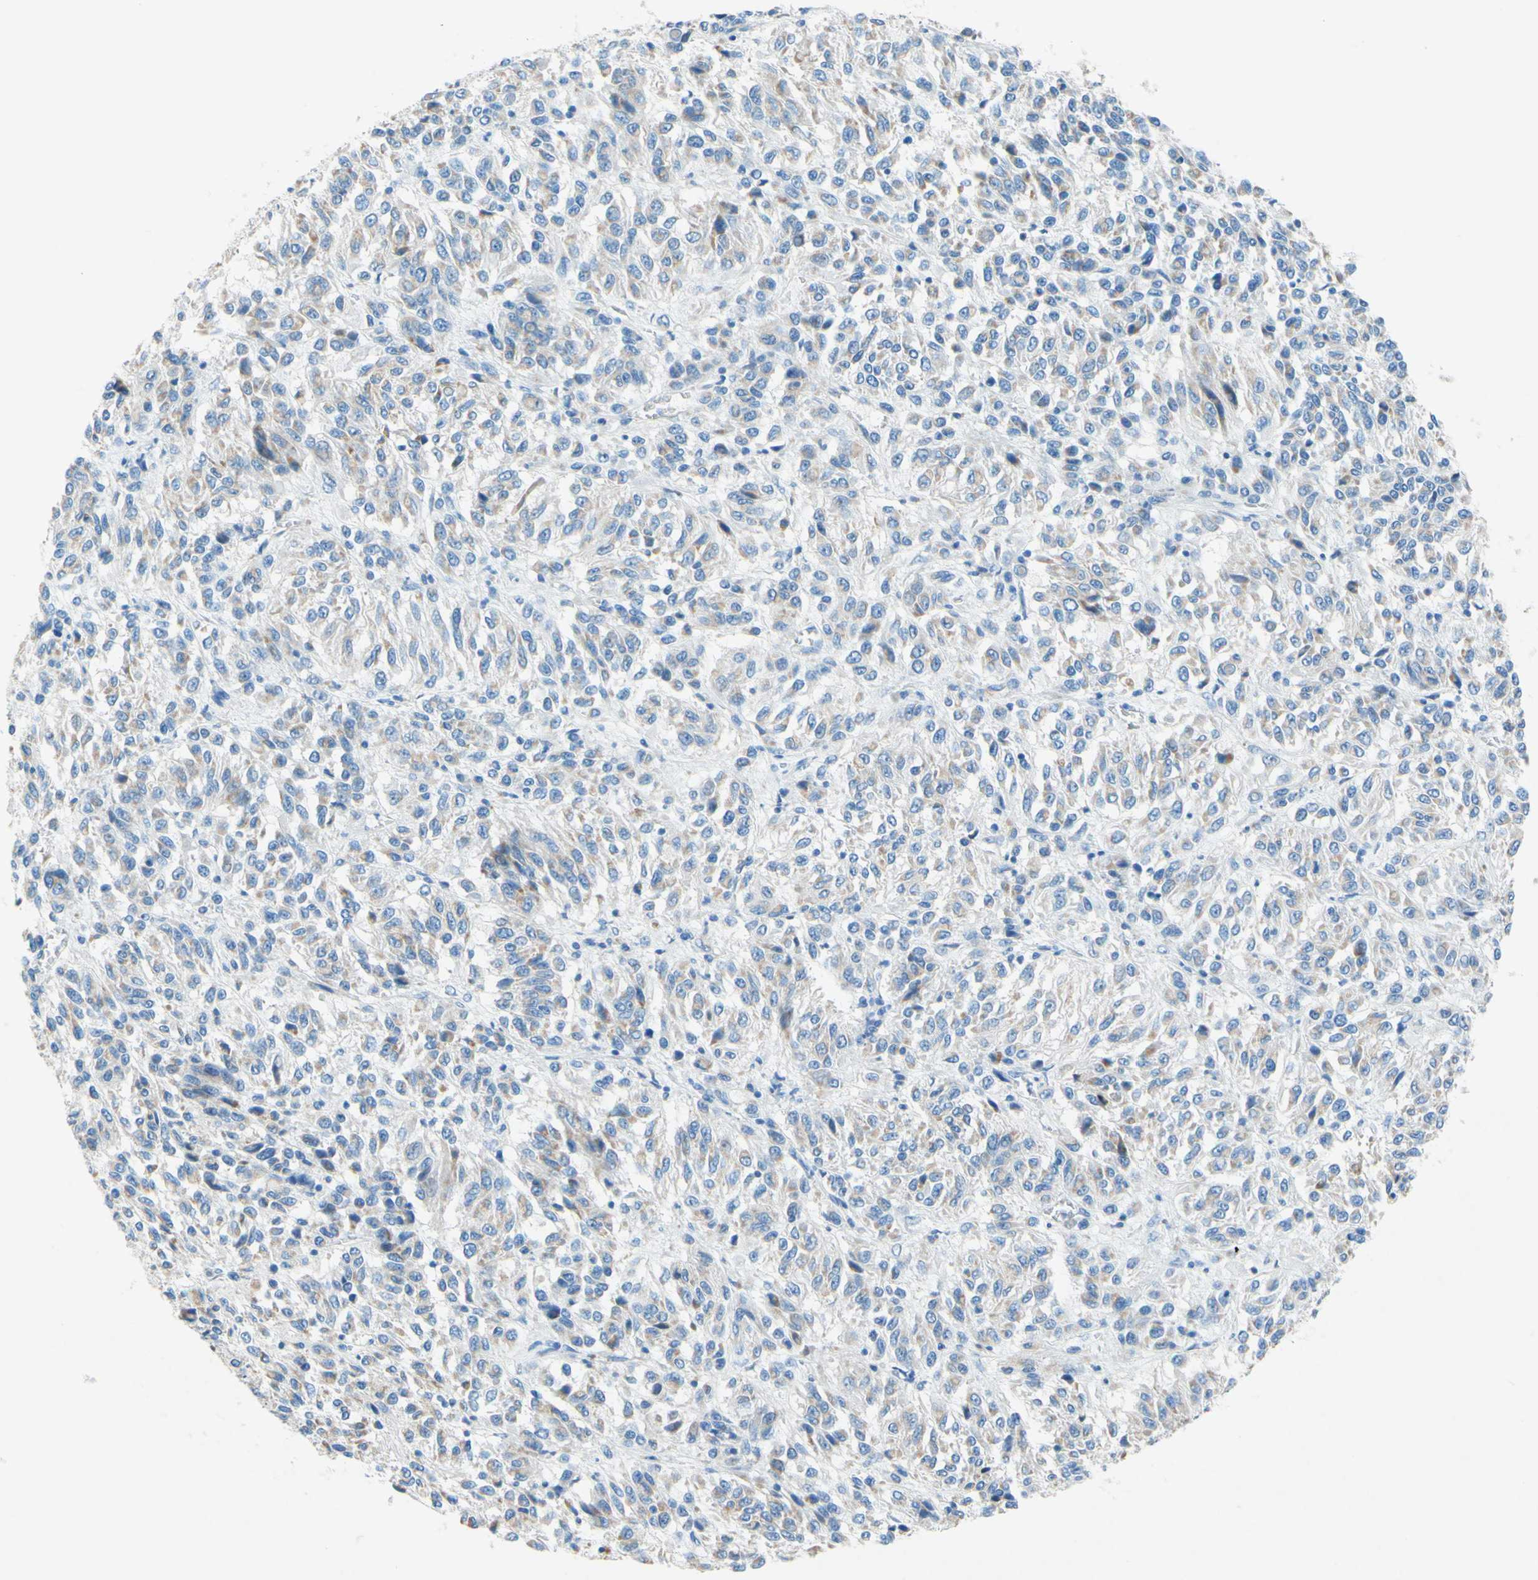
{"staining": {"intensity": "weak", "quantity": "25%-75%", "location": "cytoplasmic/membranous"}, "tissue": "melanoma", "cell_type": "Tumor cells", "image_type": "cancer", "snomed": [{"axis": "morphology", "description": "Malignant melanoma, Metastatic site"}, {"axis": "topography", "description": "Lung"}], "caption": "There is low levels of weak cytoplasmic/membranous expression in tumor cells of melanoma, as demonstrated by immunohistochemical staining (brown color).", "gene": "SLC46A1", "patient": {"sex": "male", "age": 64}}